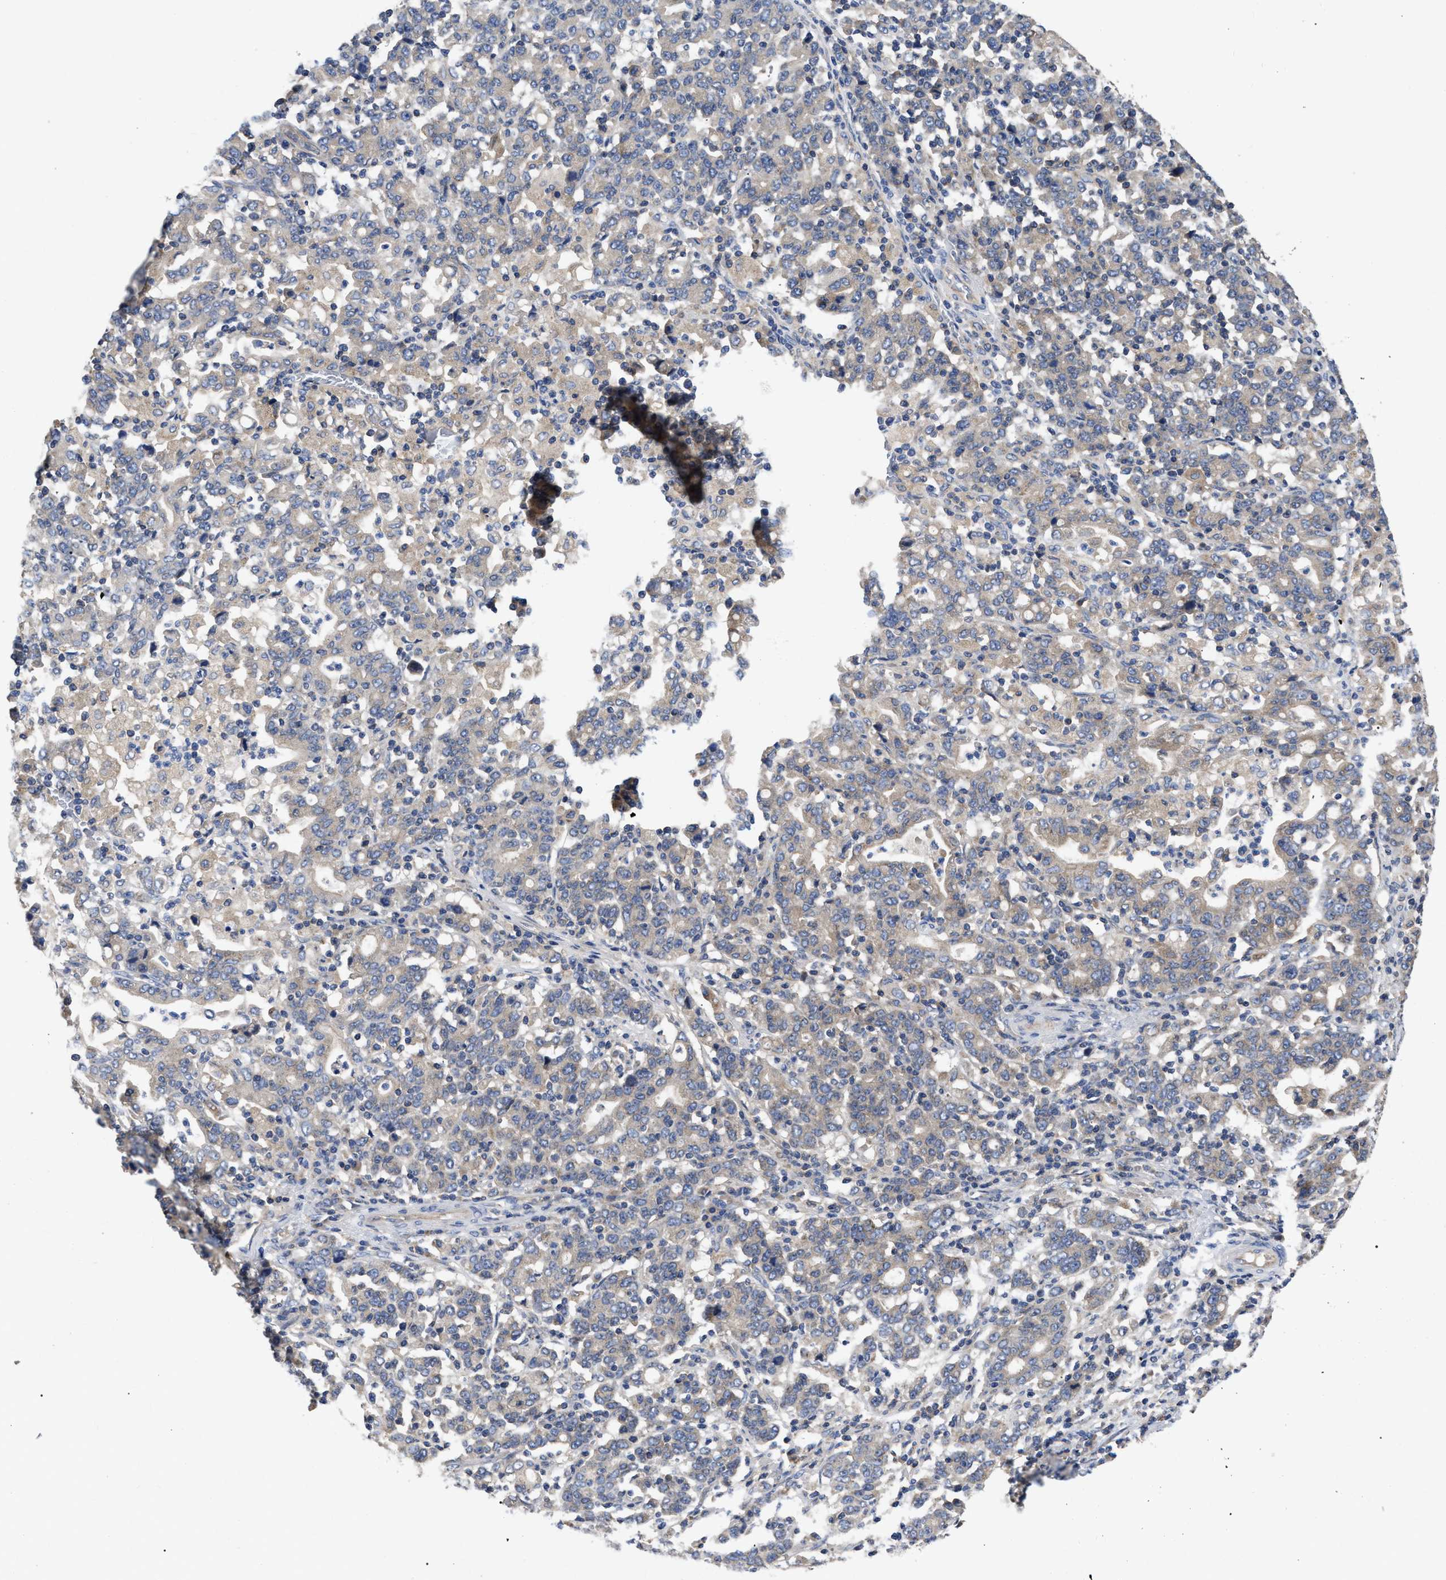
{"staining": {"intensity": "weak", "quantity": "25%-75%", "location": "cytoplasmic/membranous"}, "tissue": "stomach cancer", "cell_type": "Tumor cells", "image_type": "cancer", "snomed": [{"axis": "morphology", "description": "Adenocarcinoma, NOS"}, {"axis": "topography", "description": "Stomach, upper"}], "caption": "Weak cytoplasmic/membranous staining for a protein is present in approximately 25%-75% of tumor cells of stomach cancer (adenocarcinoma) using immunohistochemistry (IHC).", "gene": "RAP1GDS1", "patient": {"sex": "male", "age": 69}}